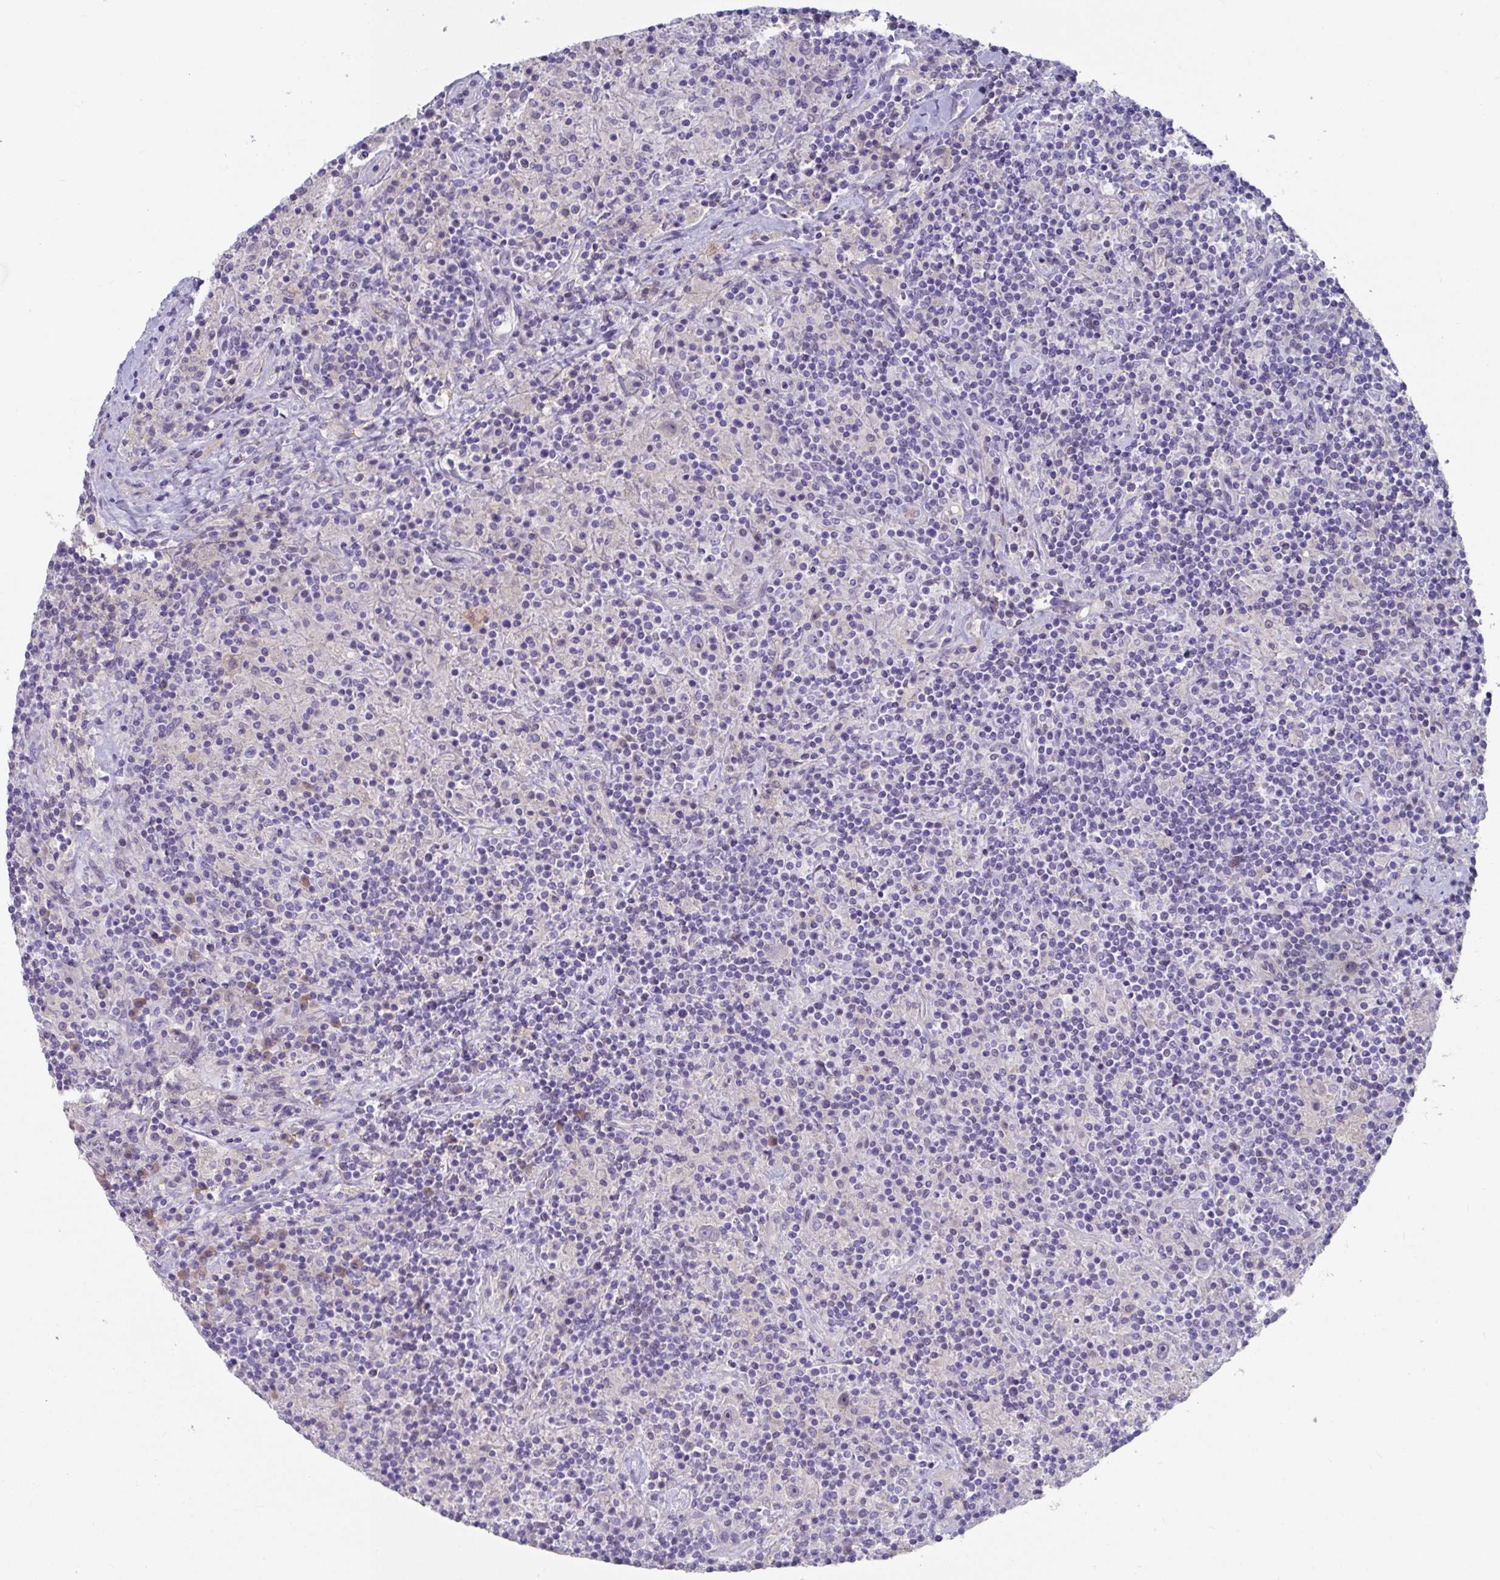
{"staining": {"intensity": "negative", "quantity": "none", "location": "none"}, "tissue": "lymphoma", "cell_type": "Tumor cells", "image_type": "cancer", "snomed": [{"axis": "morphology", "description": "Hodgkin's disease, NOS"}, {"axis": "topography", "description": "Lymph node"}], "caption": "This is an IHC micrograph of Hodgkin's disease. There is no positivity in tumor cells.", "gene": "ANO5", "patient": {"sex": "male", "age": 70}}